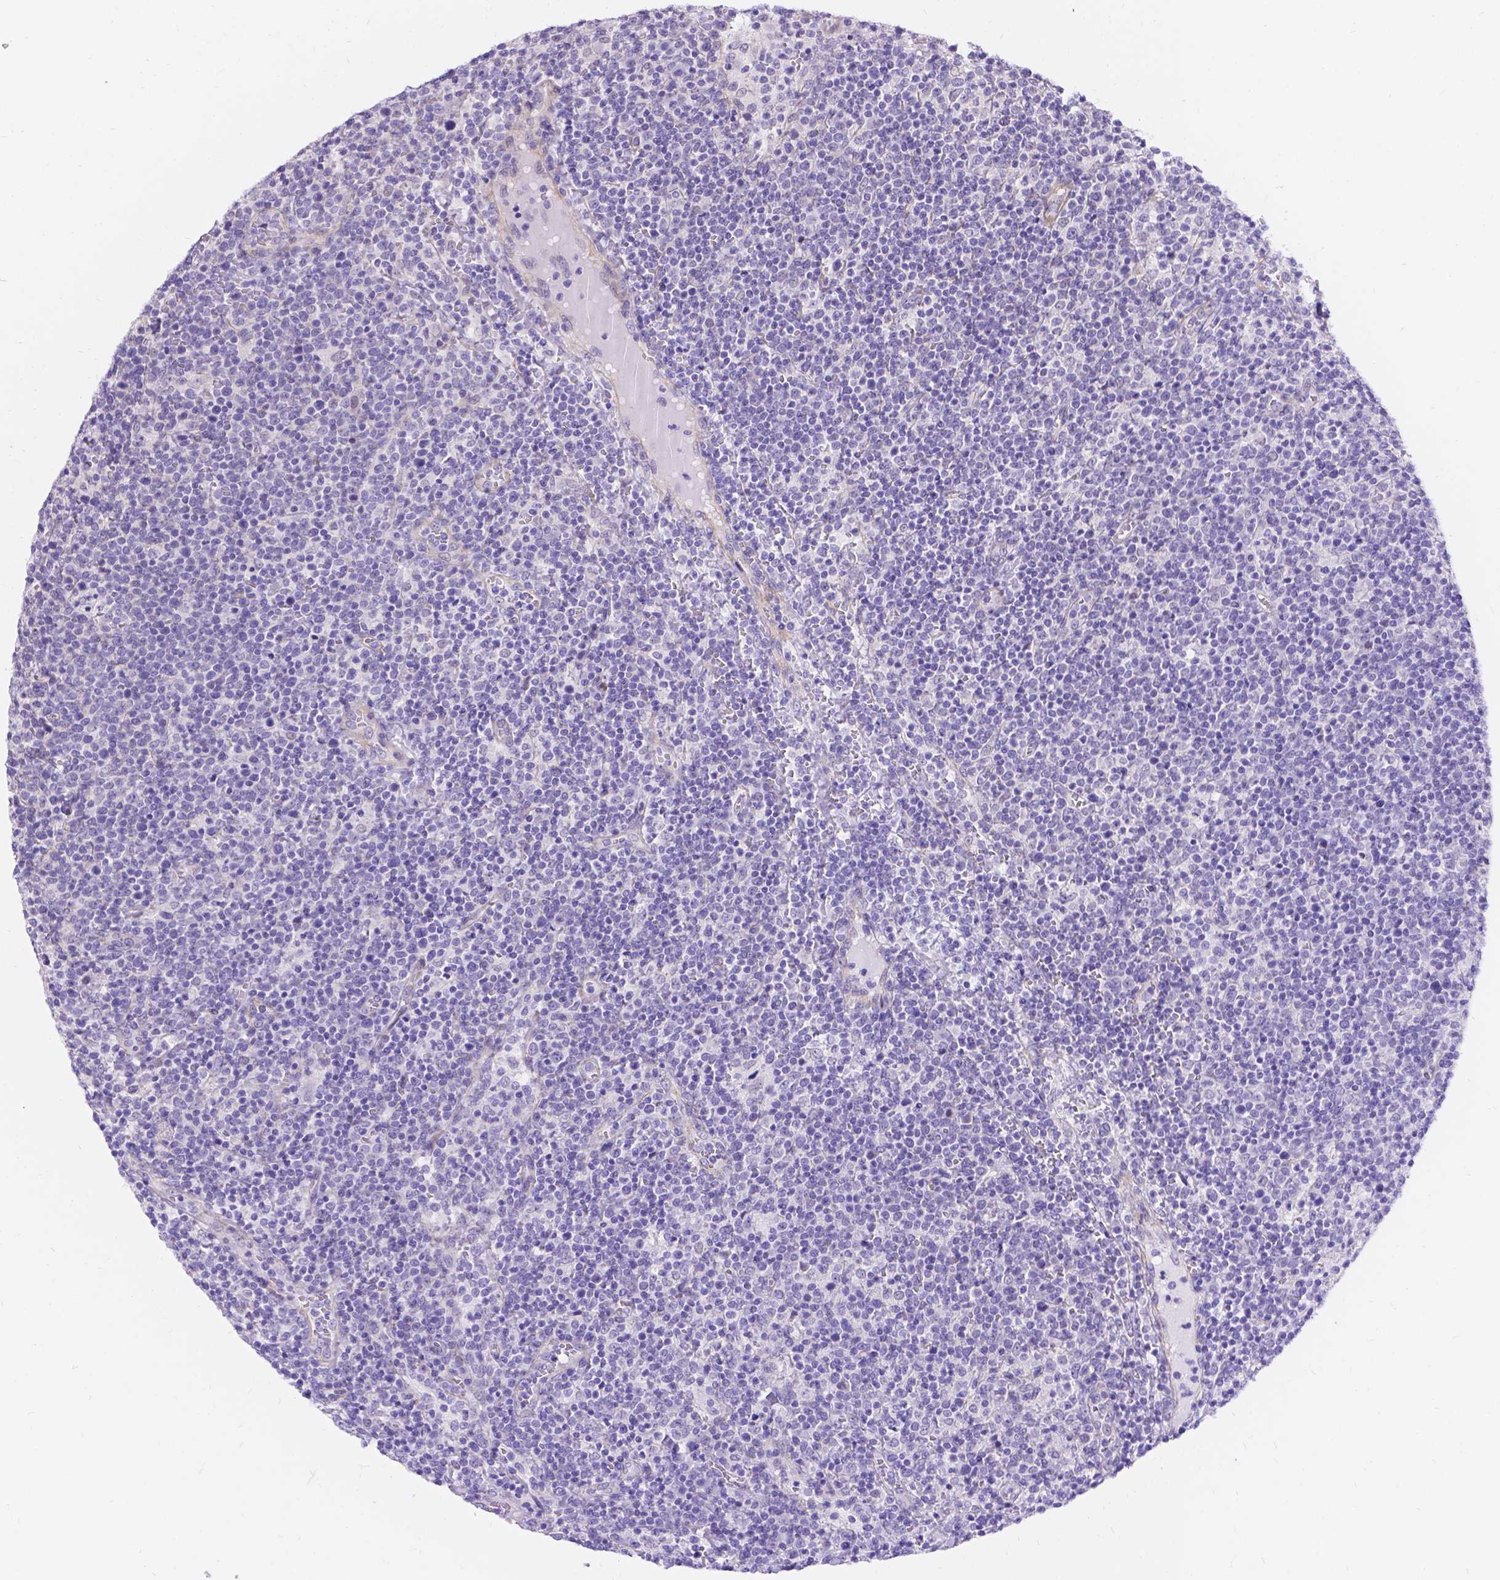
{"staining": {"intensity": "negative", "quantity": "none", "location": "none"}, "tissue": "lymphoma", "cell_type": "Tumor cells", "image_type": "cancer", "snomed": [{"axis": "morphology", "description": "Malignant lymphoma, non-Hodgkin's type, High grade"}, {"axis": "topography", "description": "Lymph node"}], "caption": "Tumor cells are negative for brown protein staining in lymphoma. (Immunohistochemistry, brightfield microscopy, high magnification).", "gene": "PALS1", "patient": {"sex": "male", "age": 61}}